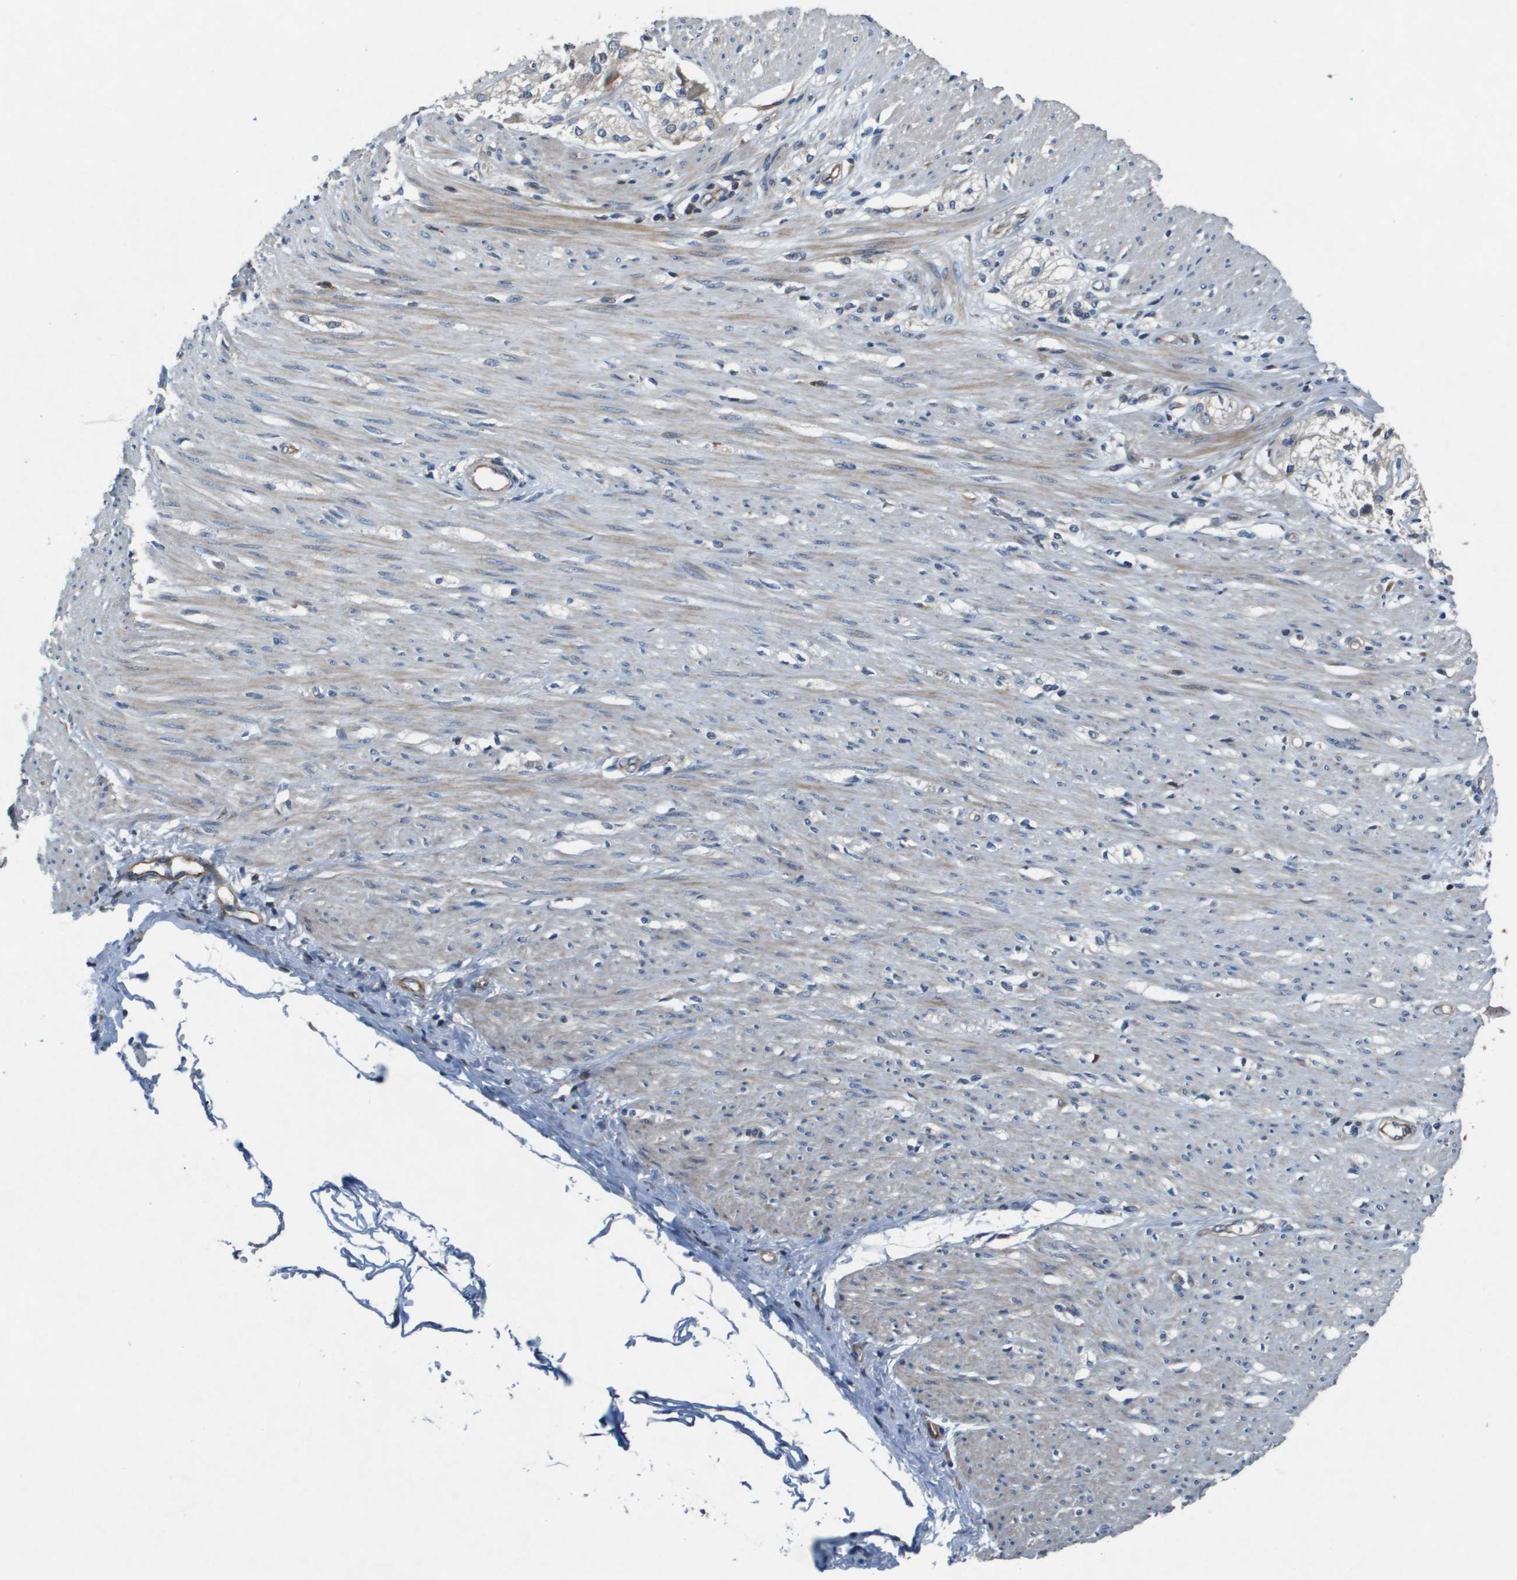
{"staining": {"intensity": "negative", "quantity": "none", "location": "none"}, "tissue": "adipose tissue", "cell_type": "Adipocytes", "image_type": "normal", "snomed": [{"axis": "morphology", "description": "Normal tissue, NOS"}, {"axis": "morphology", "description": "Adenocarcinoma, NOS"}, {"axis": "topography", "description": "Colon"}, {"axis": "topography", "description": "Peripheral nerve tissue"}], "caption": "Unremarkable adipose tissue was stained to show a protein in brown. There is no significant expression in adipocytes. (Brightfield microscopy of DAB (3,3'-diaminobenzidine) immunohistochemistry (IHC) at high magnification).", "gene": "SCN4B", "patient": {"sex": "male", "age": 14}}